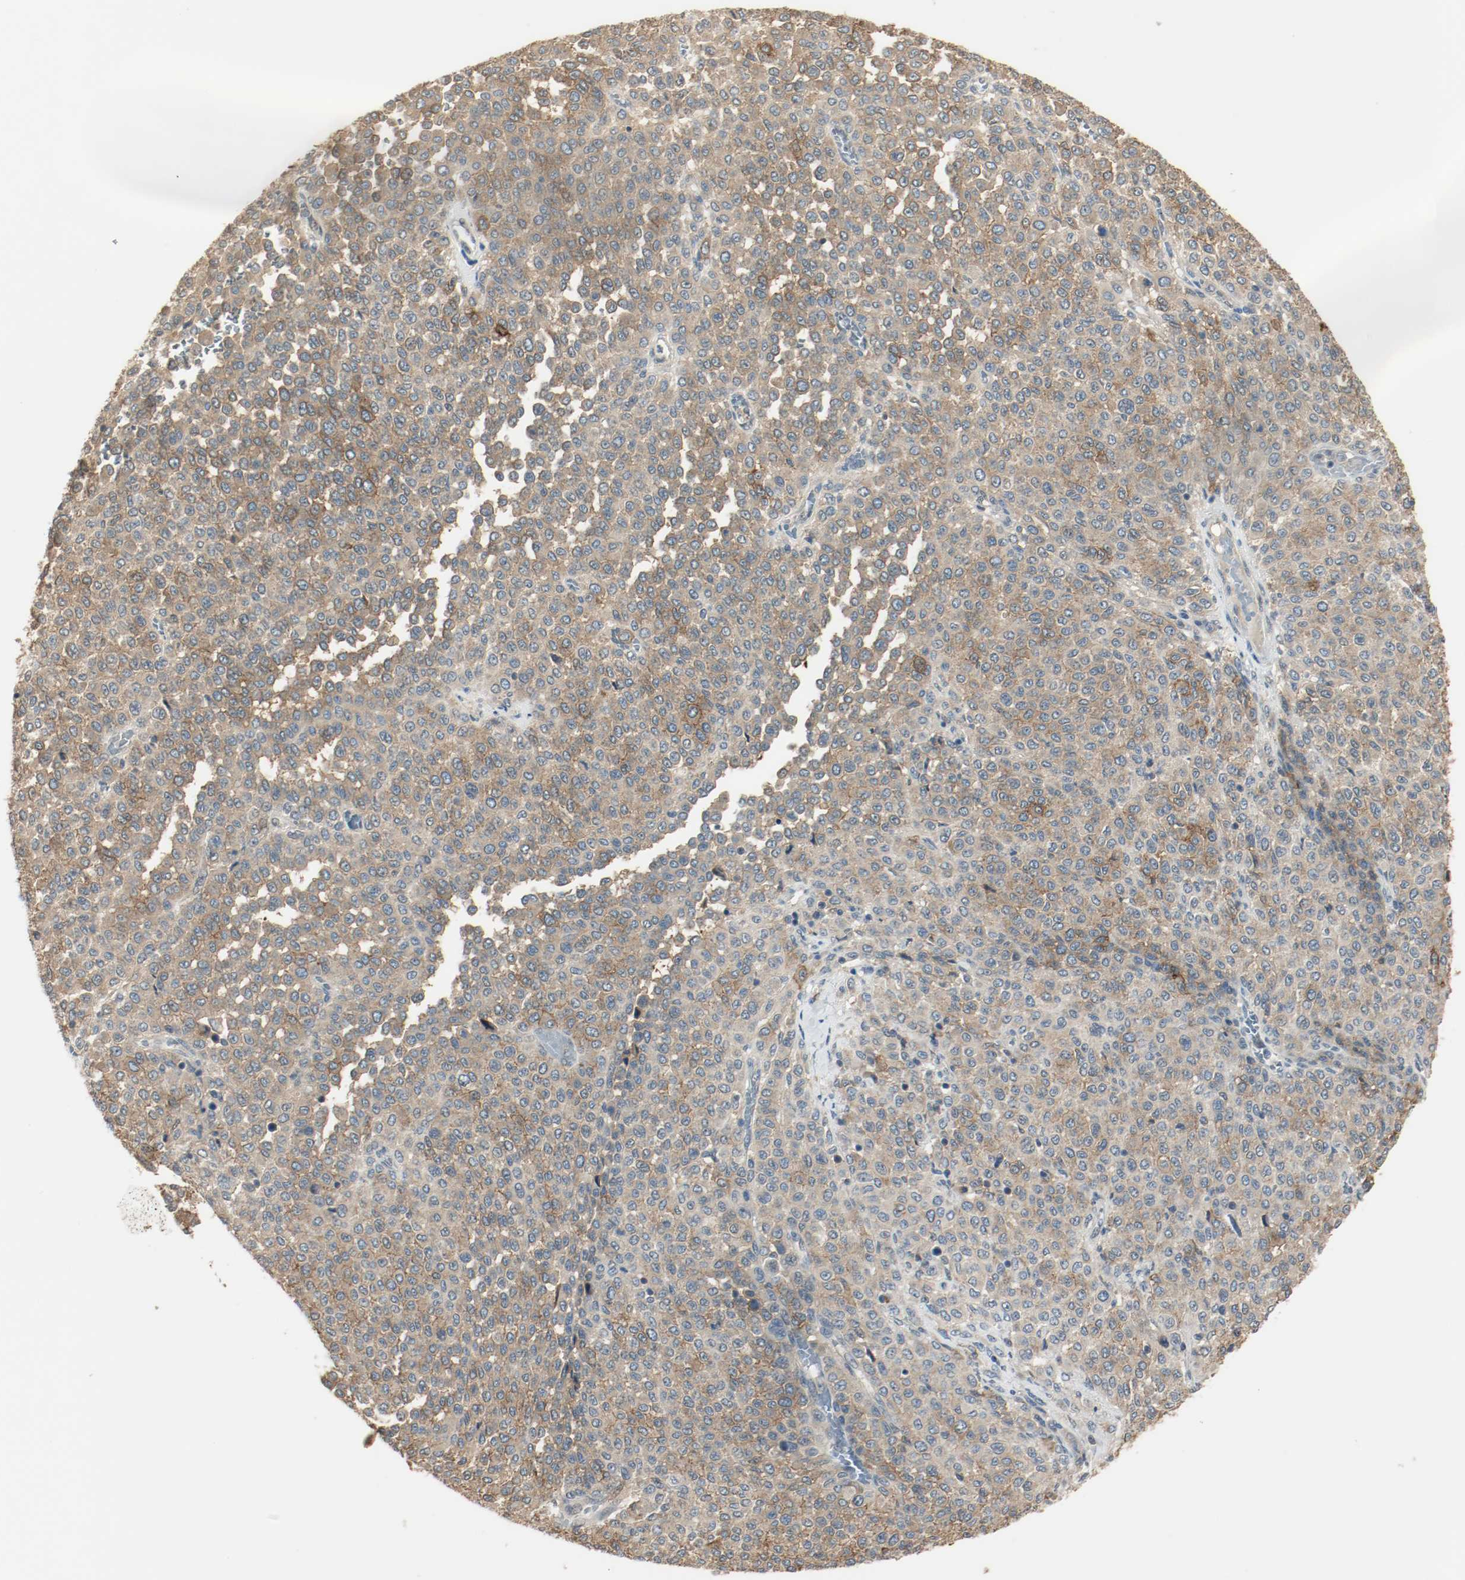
{"staining": {"intensity": "moderate", "quantity": ">75%", "location": "cytoplasmic/membranous"}, "tissue": "melanoma", "cell_type": "Tumor cells", "image_type": "cancer", "snomed": [{"axis": "morphology", "description": "Malignant melanoma, Metastatic site"}, {"axis": "topography", "description": "Pancreas"}], "caption": "This photomicrograph displays immunohistochemistry staining of human malignant melanoma (metastatic site), with medium moderate cytoplasmic/membranous positivity in about >75% of tumor cells.", "gene": "MELTF", "patient": {"sex": "female", "age": 30}}